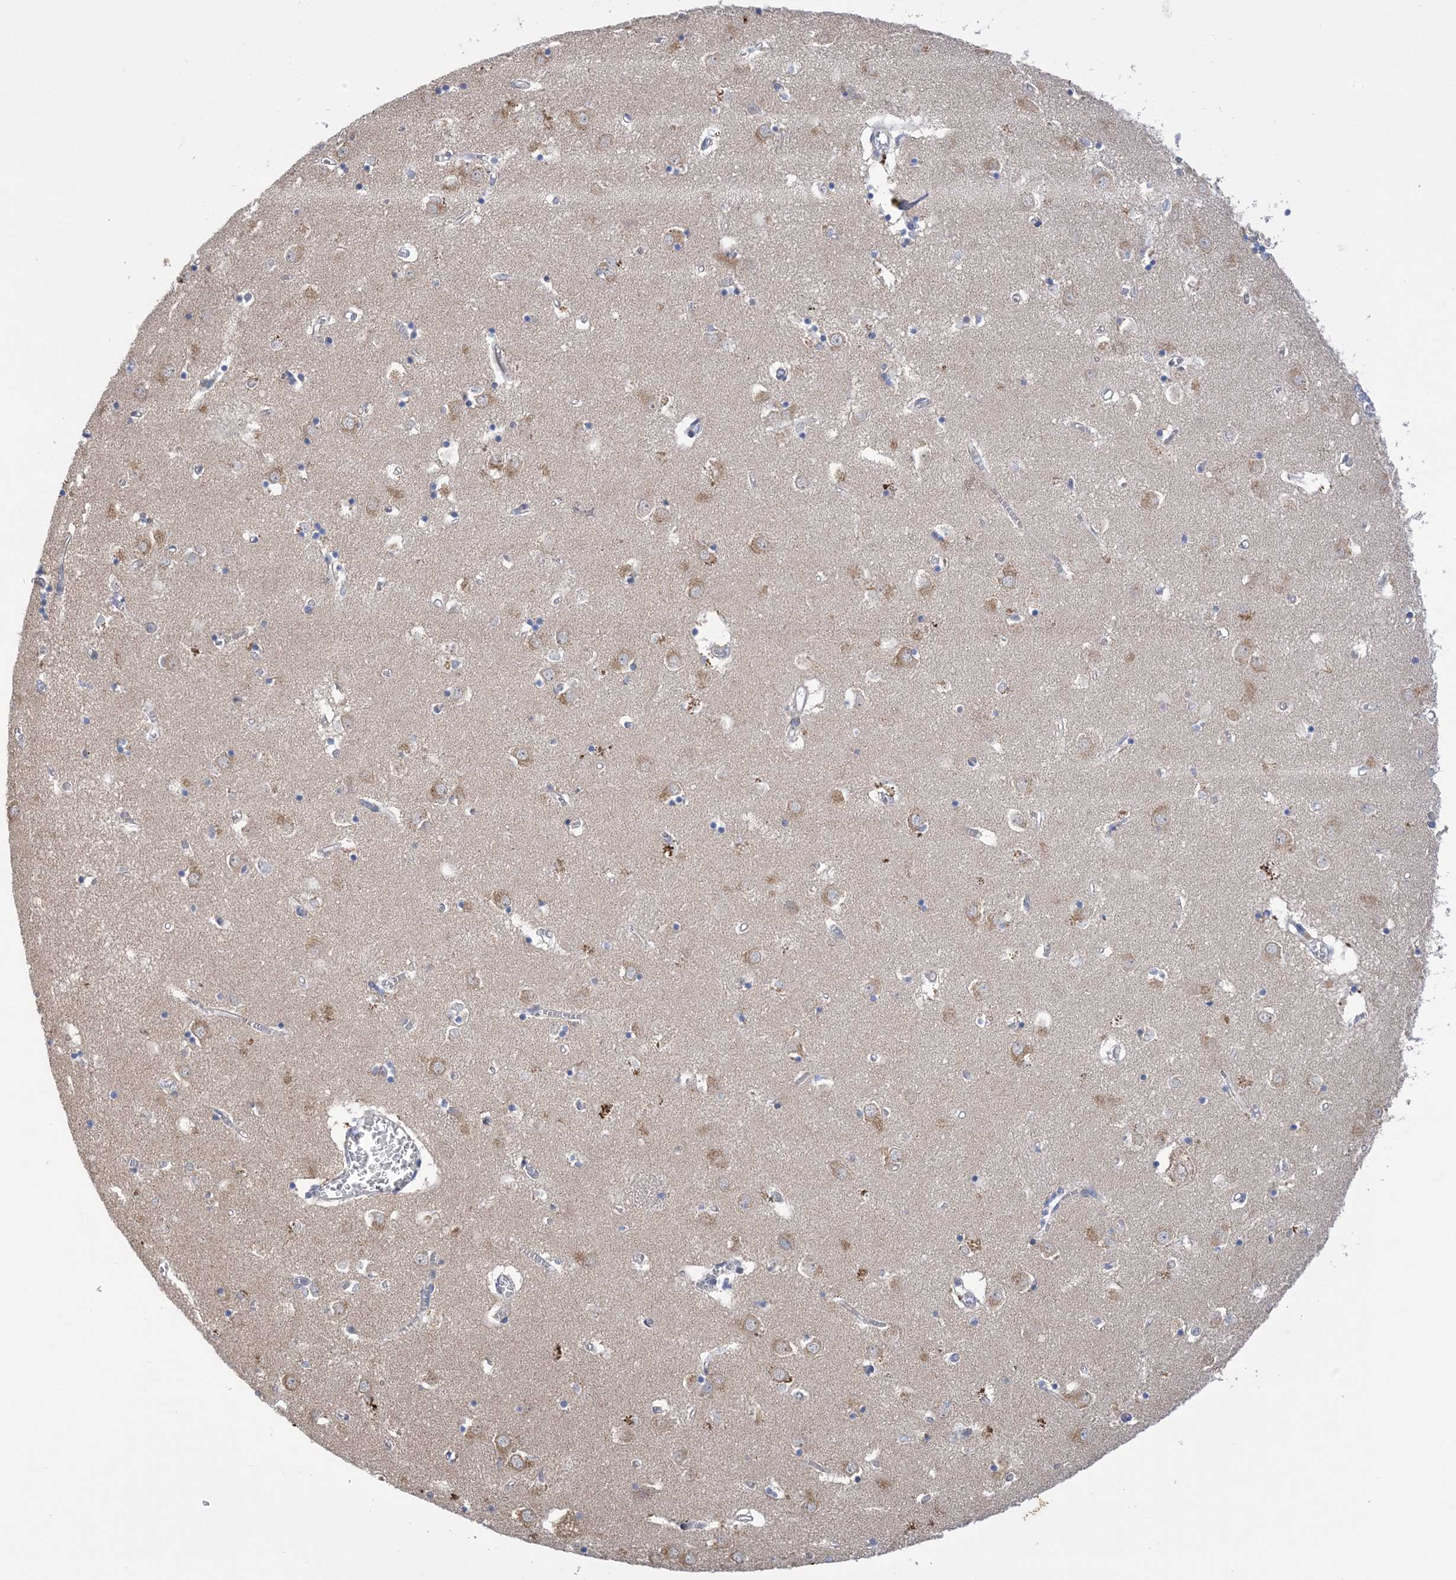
{"staining": {"intensity": "weak", "quantity": "<25%", "location": "cytoplasmic/membranous"}, "tissue": "caudate", "cell_type": "Glial cells", "image_type": "normal", "snomed": [{"axis": "morphology", "description": "Normal tissue, NOS"}, {"axis": "topography", "description": "Lateral ventricle wall"}], "caption": "This is a histopathology image of immunohistochemistry staining of unremarkable caudate, which shows no staining in glial cells.", "gene": "CLEC16A", "patient": {"sex": "male", "age": 70}}